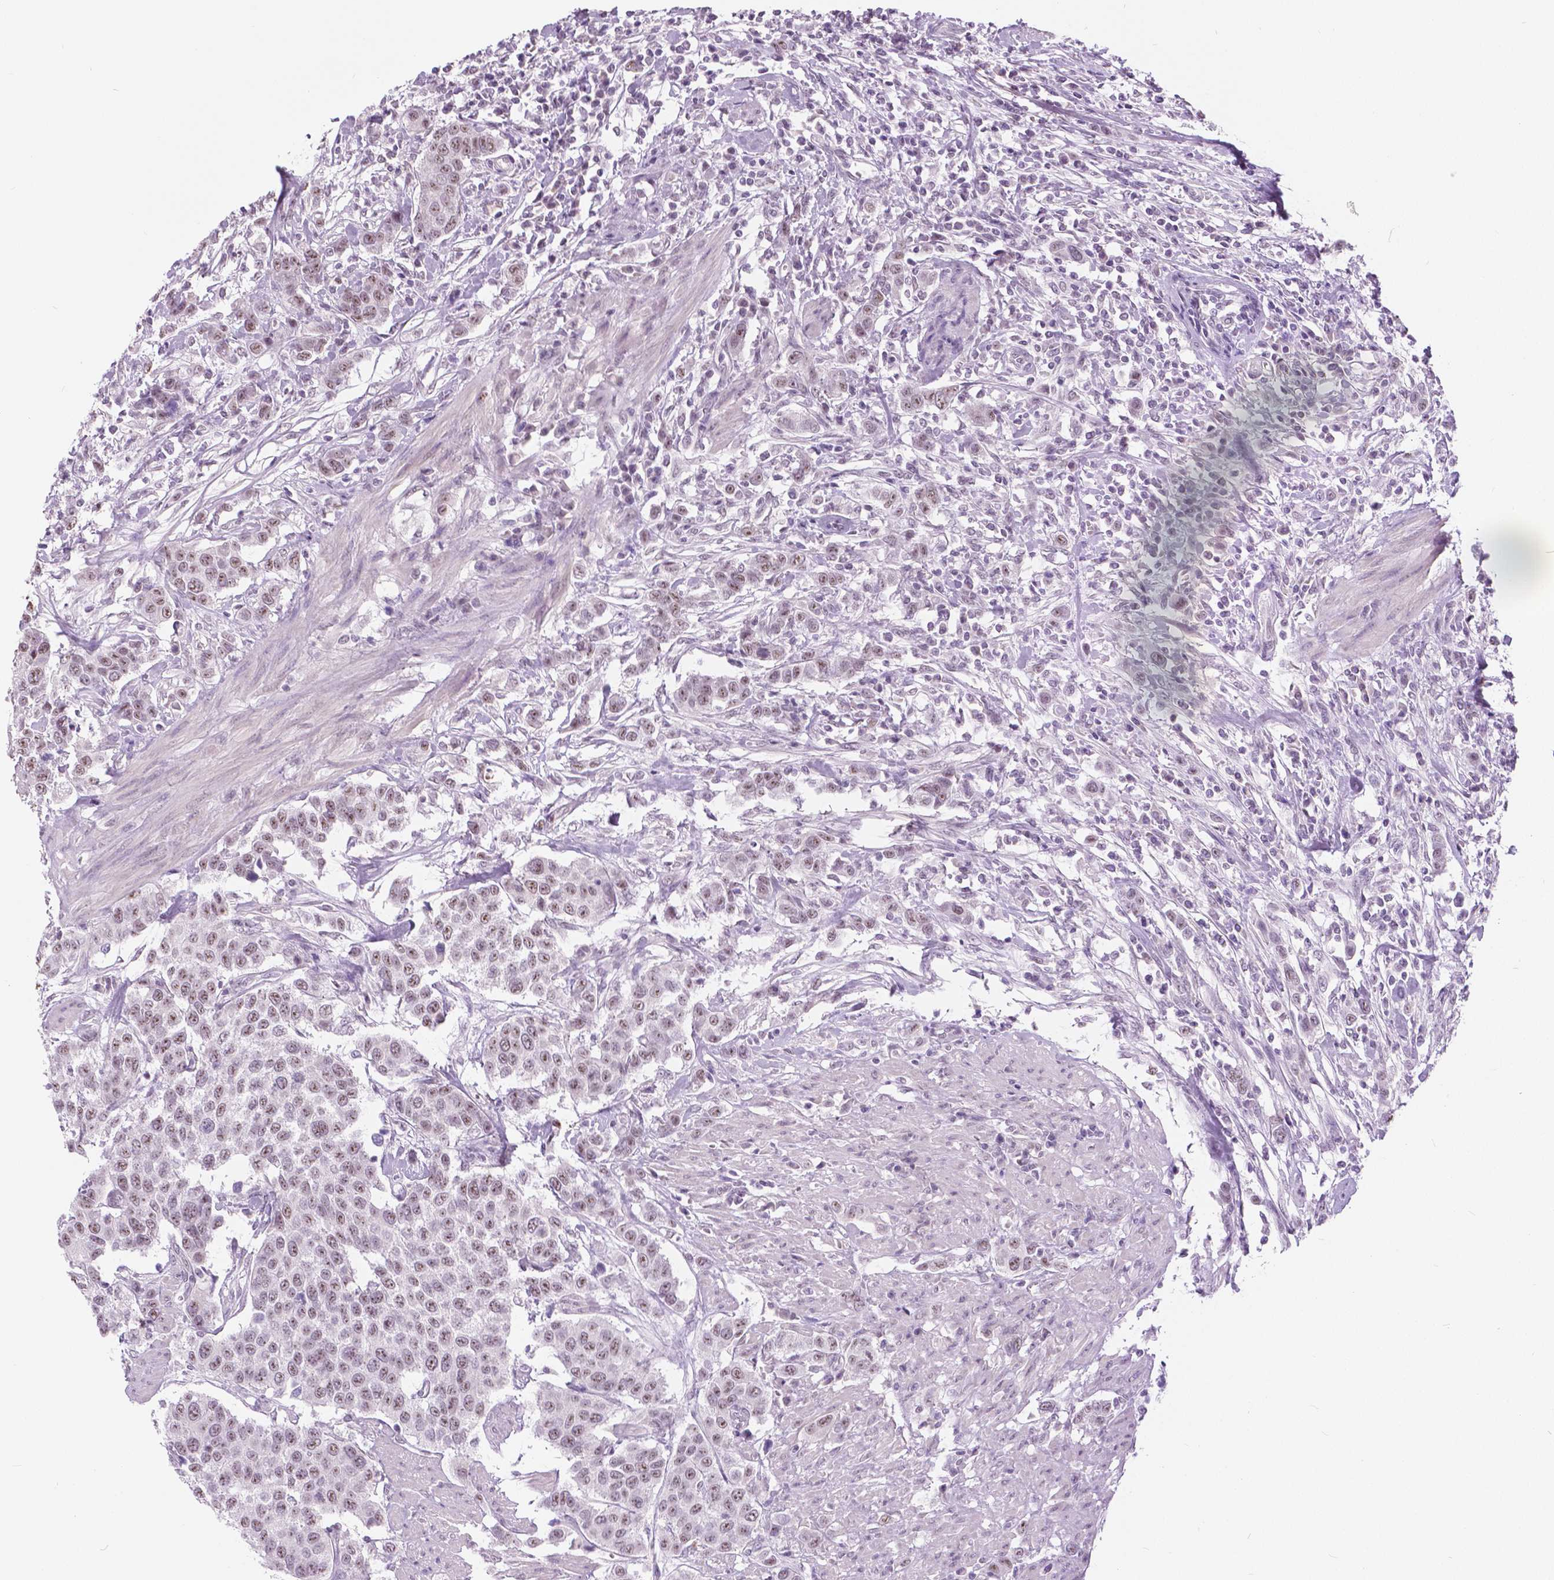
{"staining": {"intensity": "weak", "quantity": ">75%", "location": "nuclear"}, "tissue": "urothelial cancer", "cell_type": "Tumor cells", "image_type": "cancer", "snomed": [{"axis": "morphology", "description": "Urothelial carcinoma, High grade"}, {"axis": "topography", "description": "Urinary bladder"}], "caption": "Immunohistochemistry of human urothelial carcinoma (high-grade) exhibits low levels of weak nuclear expression in about >75% of tumor cells.", "gene": "MYOM1", "patient": {"sex": "female", "age": 58}}